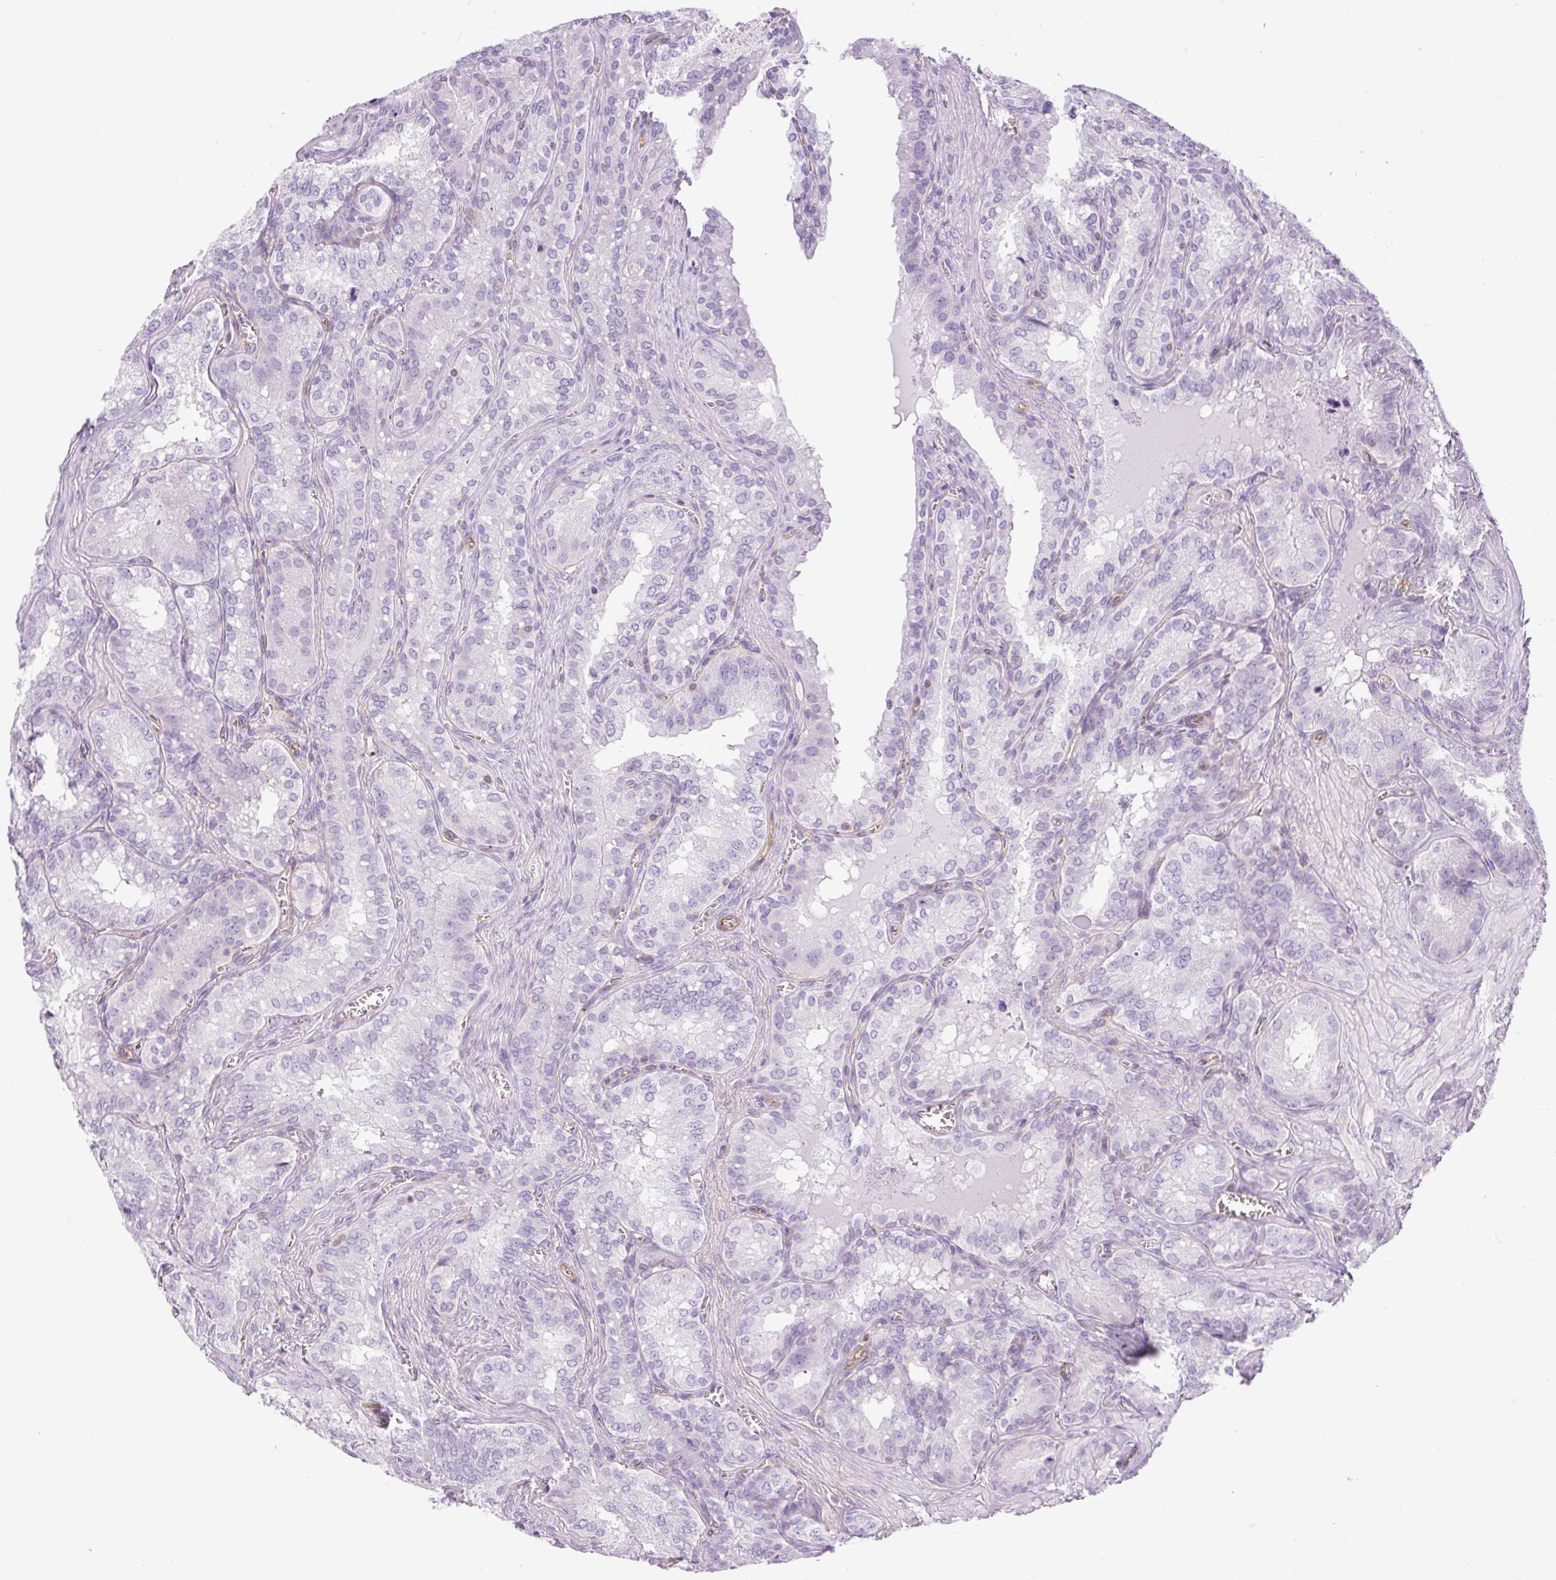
{"staining": {"intensity": "negative", "quantity": "none", "location": "none"}, "tissue": "seminal vesicle", "cell_type": "Glandular cells", "image_type": "normal", "snomed": [{"axis": "morphology", "description": "Normal tissue, NOS"}, {"axis": "topography", "description": "Seminal veicle"}], "caption": "Protein analysis of unremarkable seminal vesicle displays no significant staining in glandular cells.", "gene": "EHD1", "patient": {"sex": "male", "age": 47}}